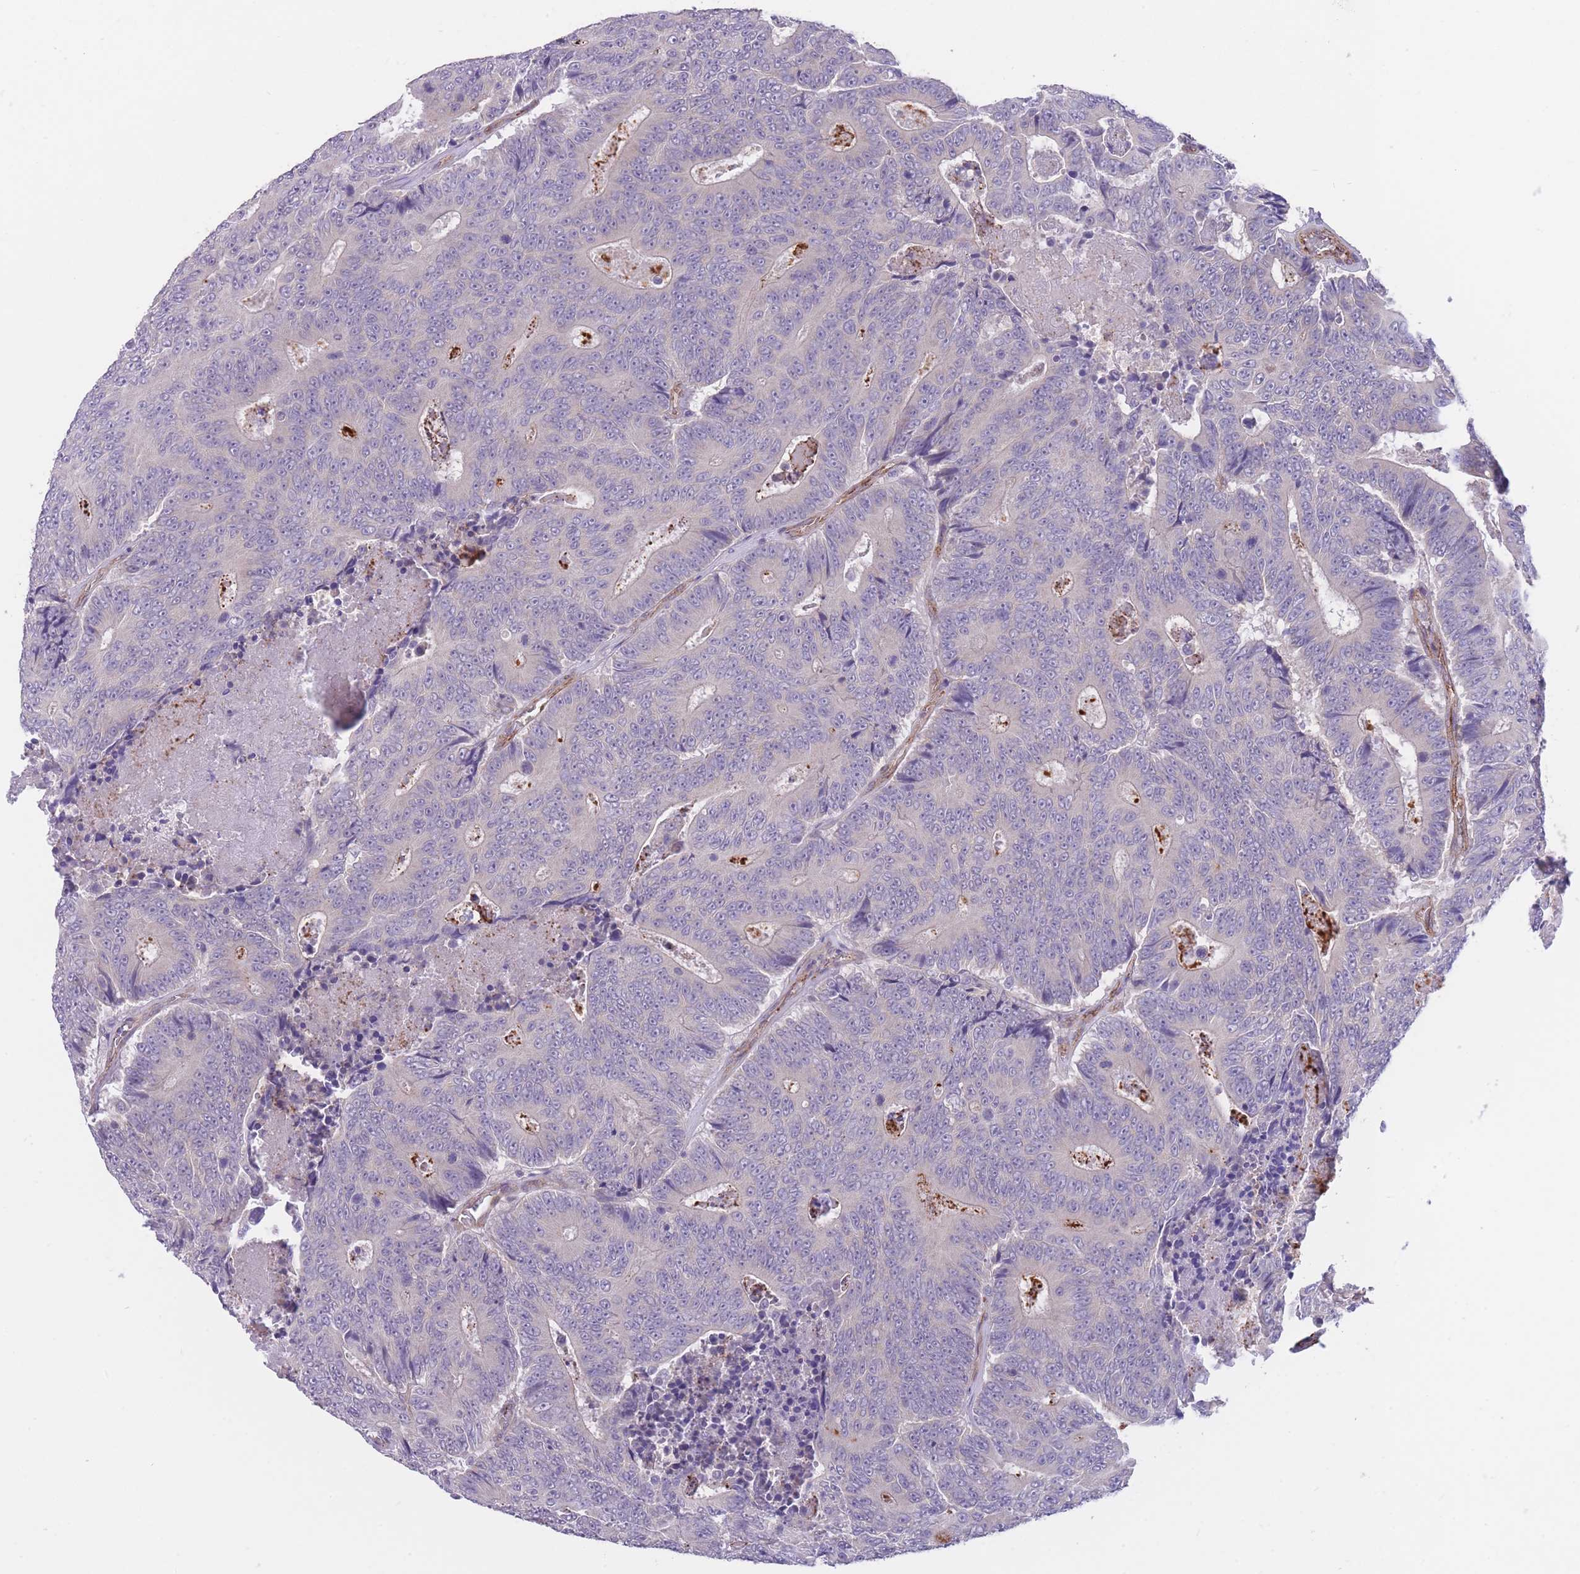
{"staining": {"intensity": "negative", "quantity": "none", "location": "none"}, "tissue": "colorectal cancer", "cell_type": "Tumor cells", "image_type": "cancer", "snomed": [{"axis": "morphology", "description": "Adenocarcinoma, NOS"}, {"axis": "topography", "description": "Colon"}], "caption": "This is an immunohistochemistry micrograph of adenocarcinoma (colorectal). There is no expression in tumor cells.", "gene": "QTRT1", "patient": {"sex": "male", "age": 83}}